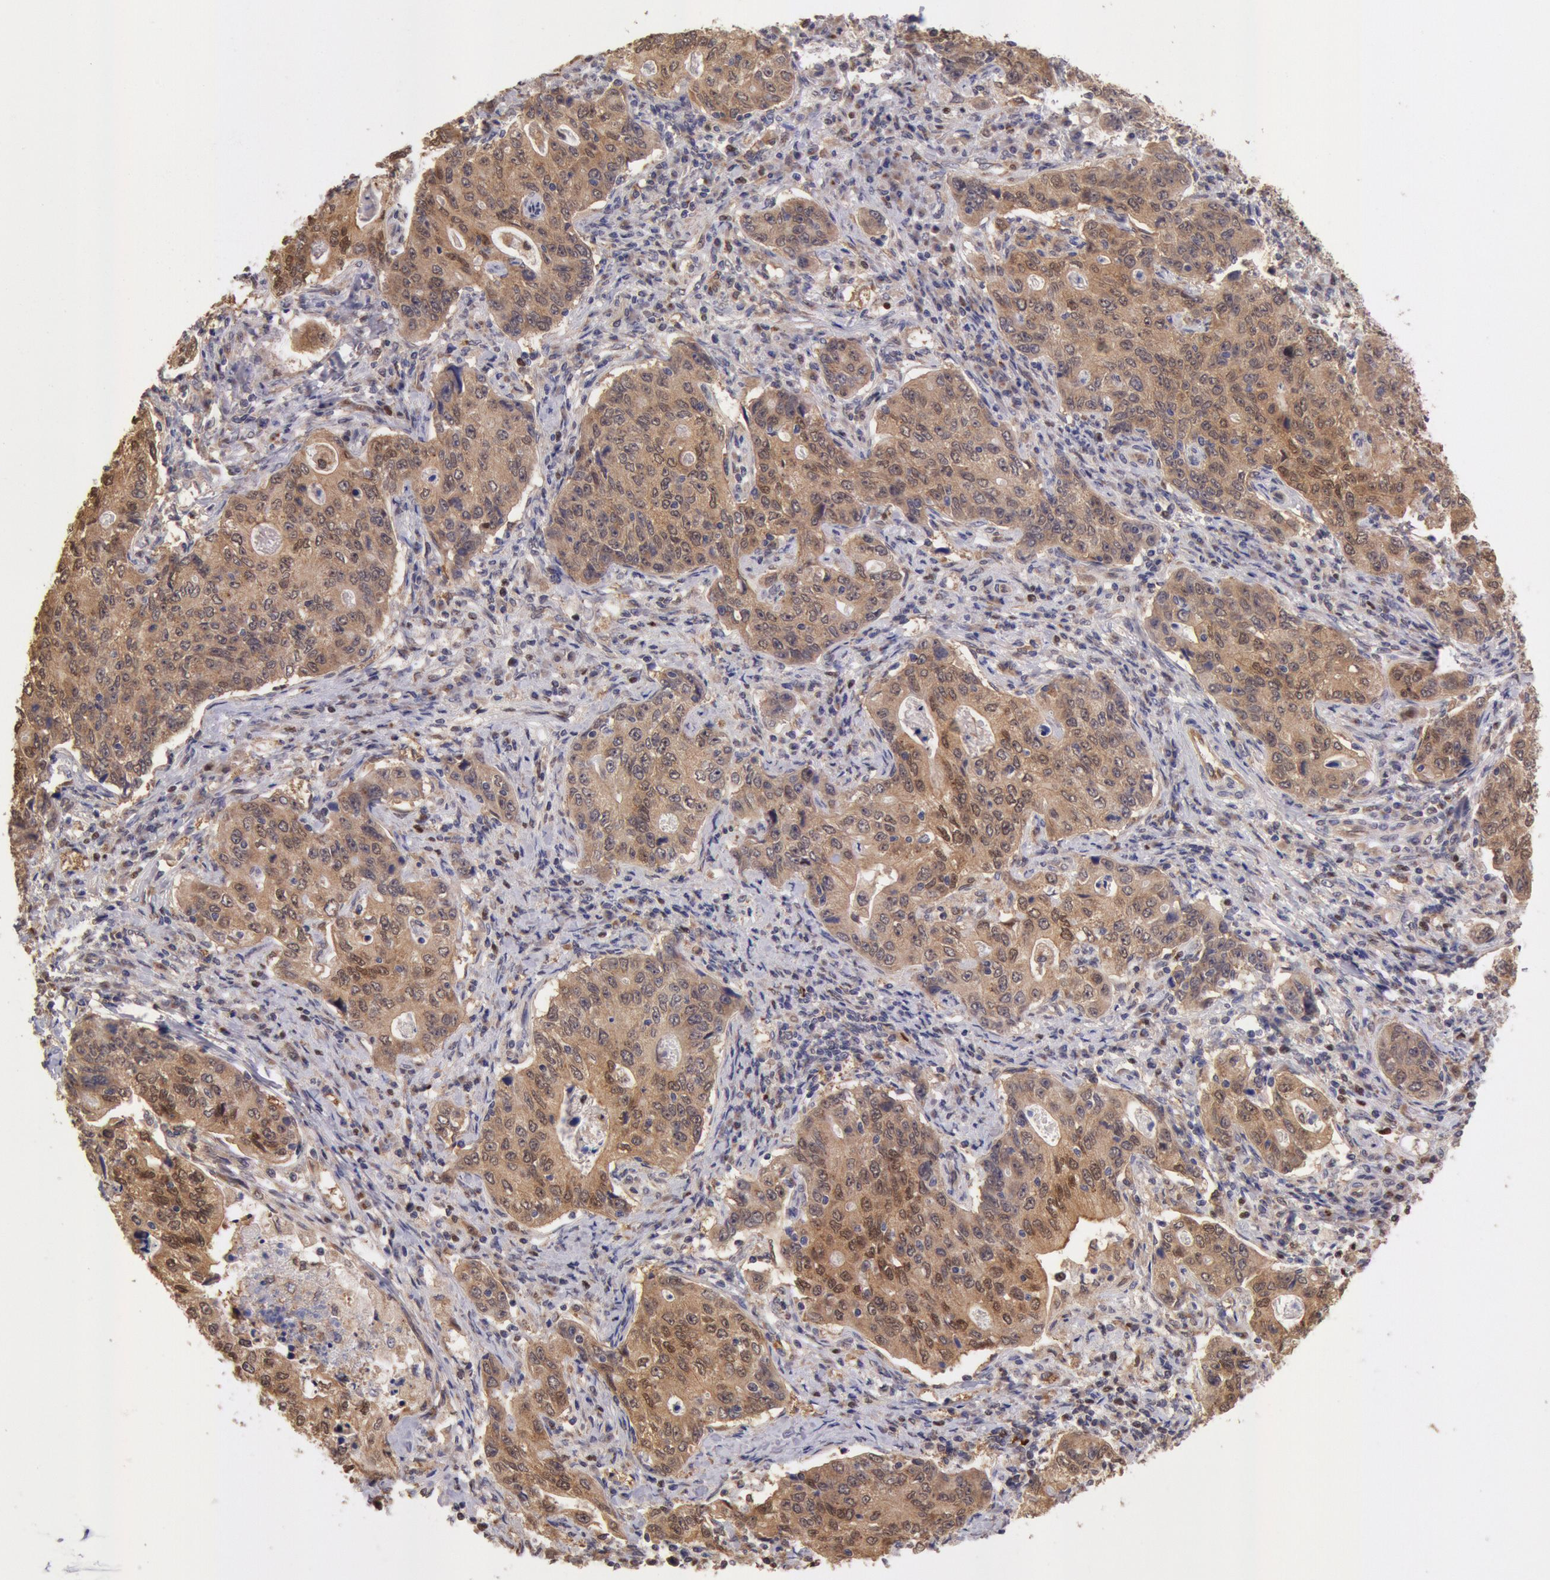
{"staining": {"intensity": "strong", "quantity": ">75%", "location": "cytoplasmic/membranous,nuclear"}, "tissue": "stomach cancer", "cell_type": "Tumor cells", "image_type": "cancer", "snomed": [{"axis": "morphology", "description": "Adenocarcinoma, NOS"}, {"axis": "topography", "description": "Esophagus"}, {"axis": "topography", "description": "Stomach"}], "caption": "Immunohistochemical staining of stomach adenocarcinoma exhibits high levels of strong cytoplasmic/membranous and nuclear protein staining in about >75% of tumor cells.", "gene": "COMT", "patient": {"sex": "male", "age": 74}}